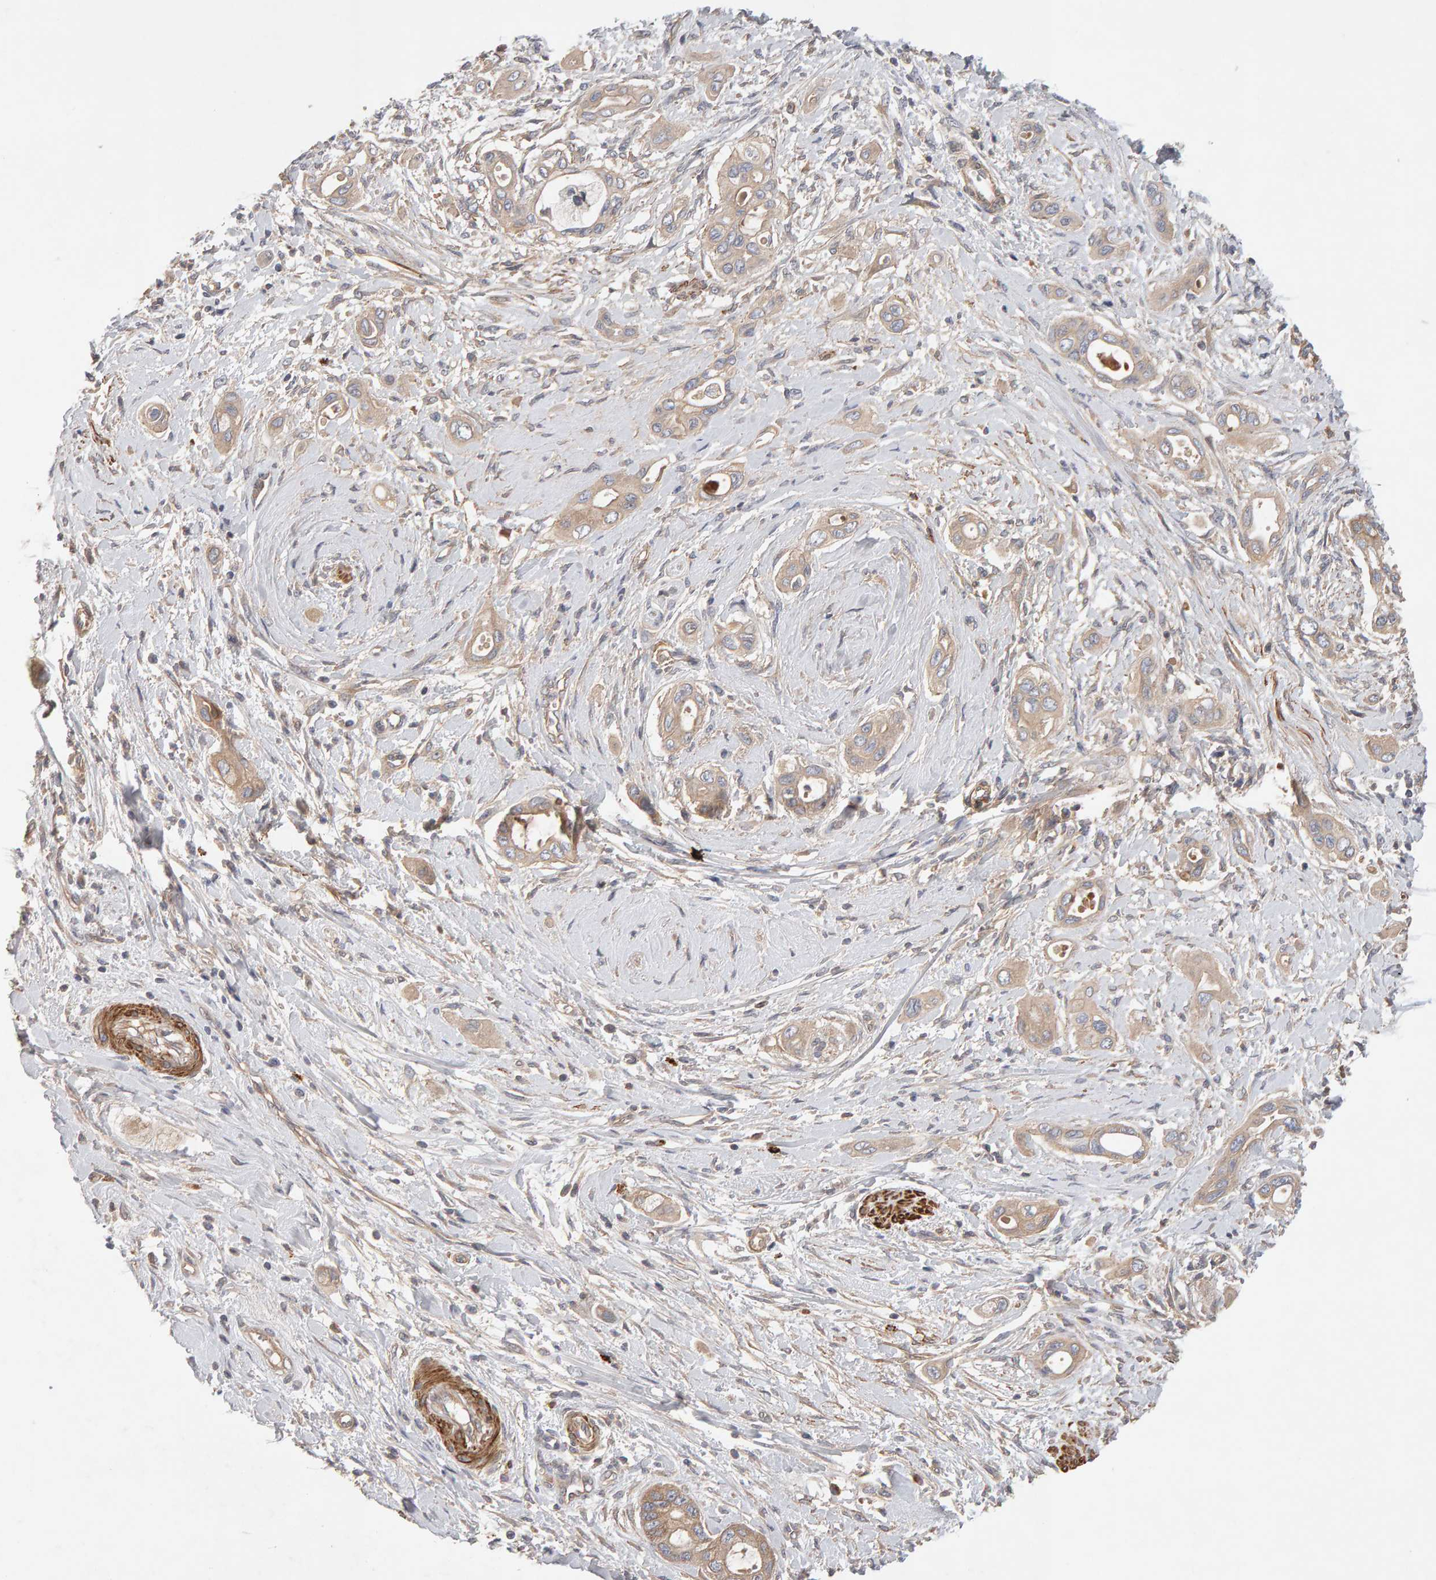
{"staining": {"intensity": "weak", "quantity": ">75%", "location": "cytoplasmic/membranous"}, "tissue": "pancreatic cancer", "cell_type": "Tumor cells", "image_type": "cancer", "snomed": [{"axis": "morphology", "description": "Adenocarcinoma, NOS"}, {"axis": "topography", "description": "Pancreas"}], "caption": "Immunohistochemistry of human pancreatic cancer demonstrates low levels of weak cytoplasmic/membranous positivity in about >75% of tumor cells. Nuclei are stained in blue.", "gene": "RNF19A", "patient": {"sex": "male", "age": 59}}